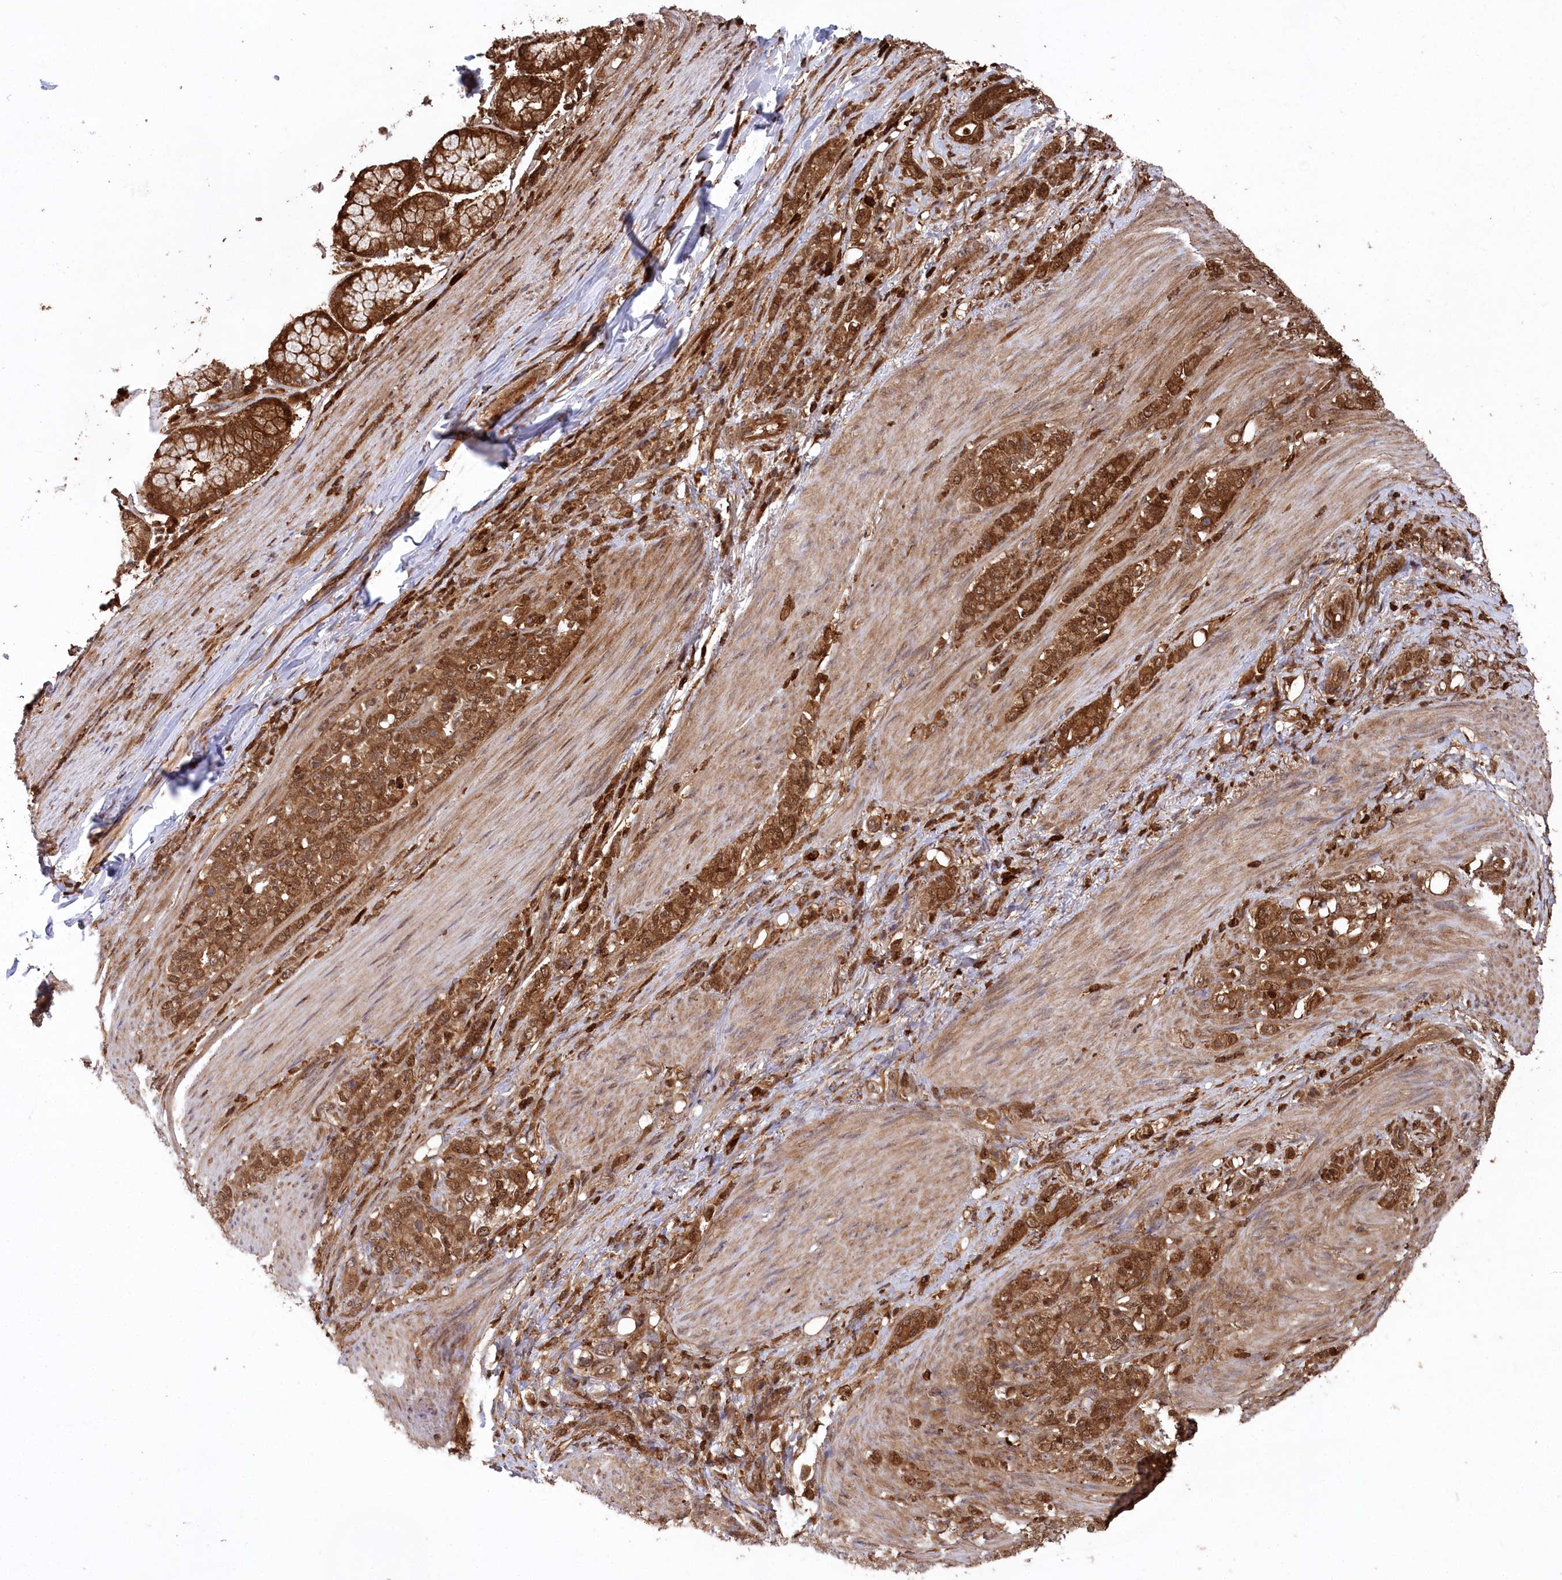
{"staining": {"intensity": "strong", "quantity": ">75%", "location": "cytoplasmic/membranous"}, "tissue": "stomach cancer", "cell_type": "Tumor cells", "image_type": "cancer", "snomed": [{"axis": "morphology", "description": "Adenocarcinoma, NOS"}, {"axis": "topography", "description": "Stomach"}], "caption": "Tumor cells demonstrate high levels of strong cytoplasmic/membranous staining in about >75% of cells in stomach adenocarcinoma.", "gene": "LSG1", "patient": {"sex": "female", "age": 79}}